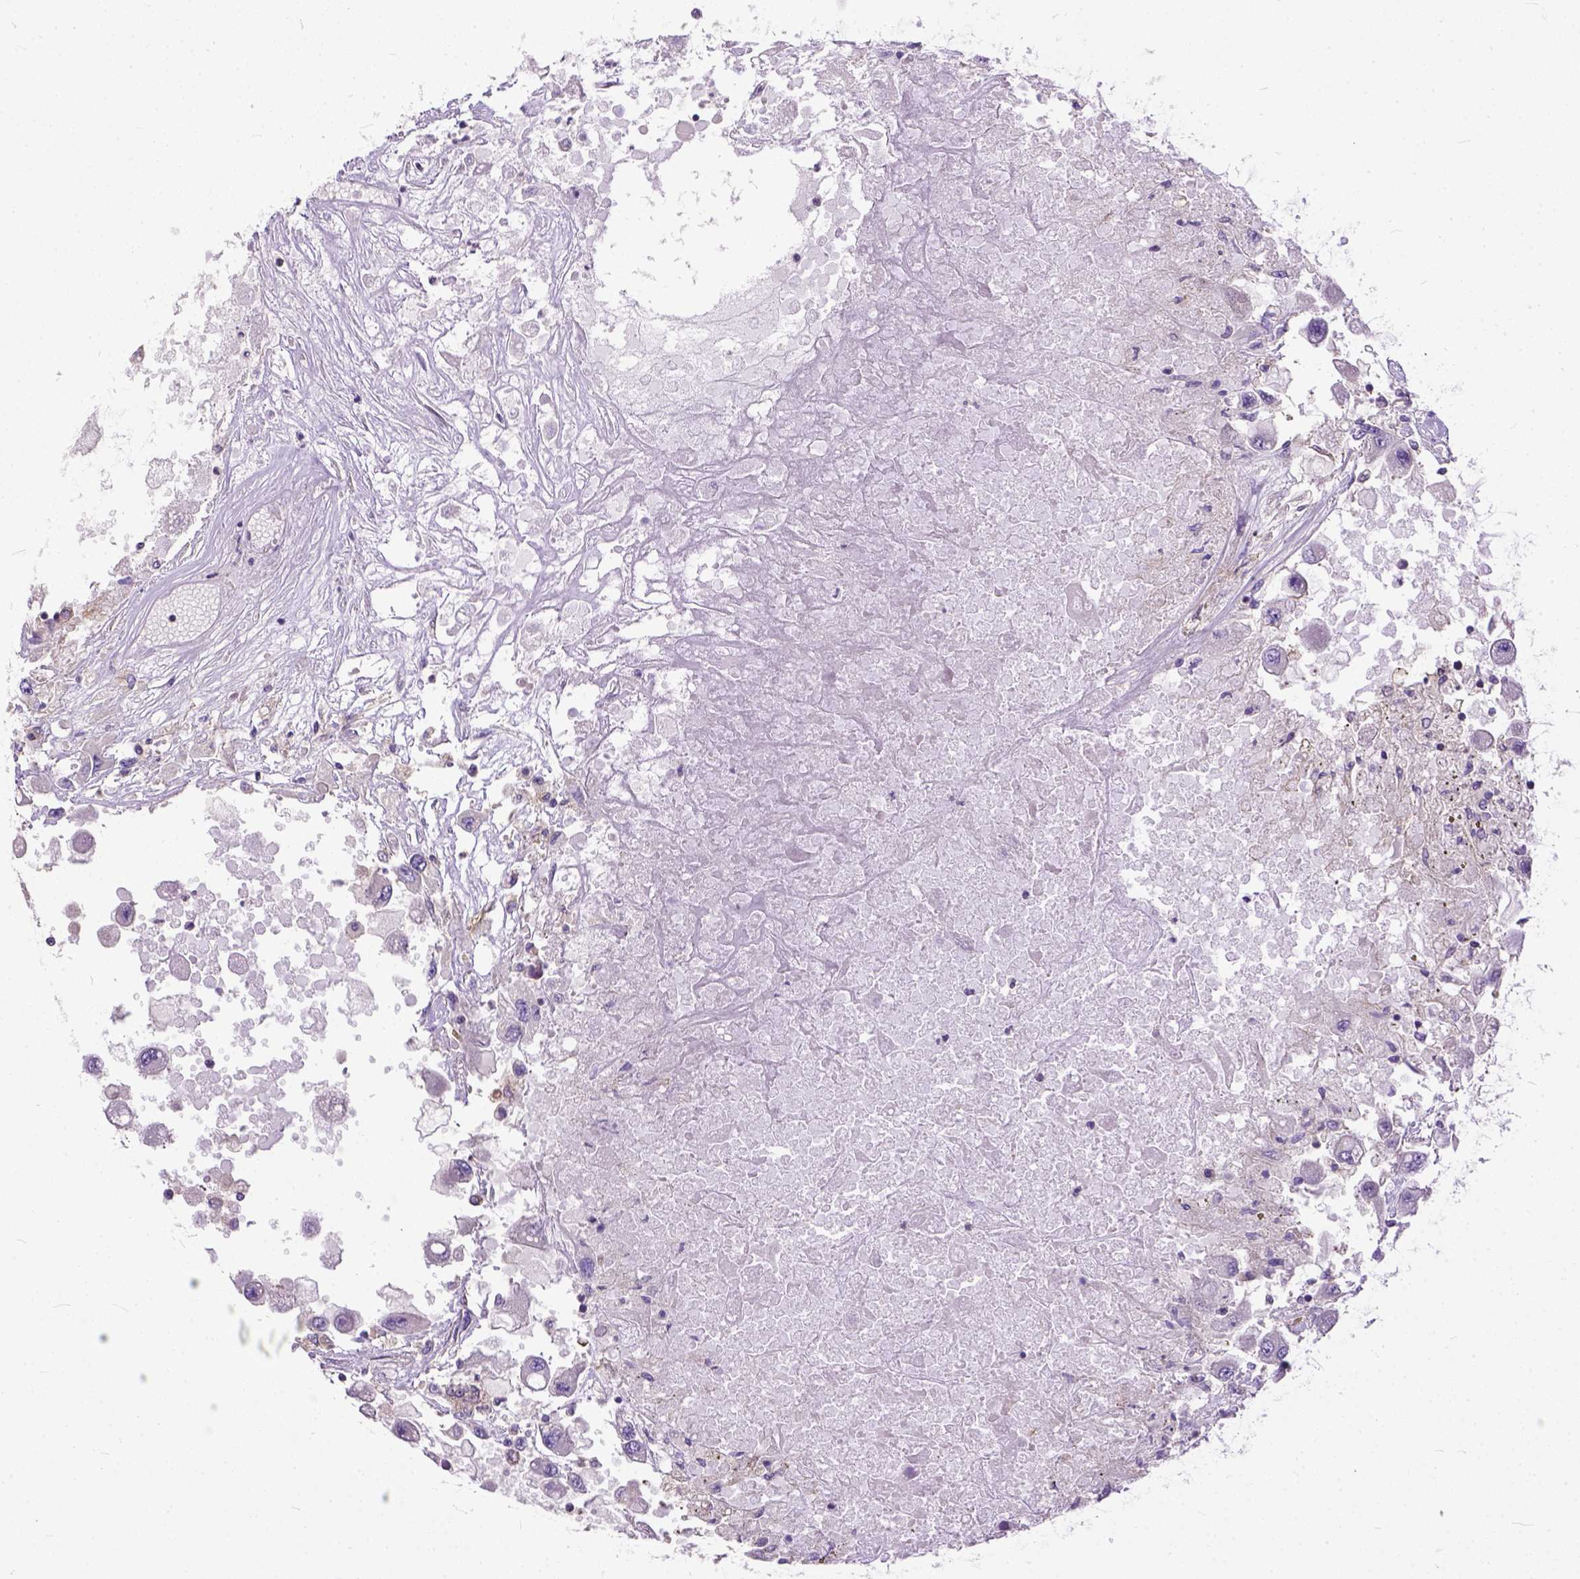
{"staining": {"intensity": "negative", "quantity": "none", "location": "none"}, "tissue": "renal cancer", "cell_type": "Tumor cells", "image_type": "cancer", "snomed": [{"axis": "morphology", "description": "Adenocarcinoma, NOS"}, {"axis": "topography", "description": "Kidney"}], "caption": "Immunohistochemistry (IHC) photomicrograph of neoplastic tissue: human renal cancer (adenocarcinoma) stained with DAB (3,3'-diaminobenzidine) displays no significant protein expression in tumor cells. Nuclei are stained in blue.", "gene": "BANF2", "patient": {"sex": "female", "age": 67}}